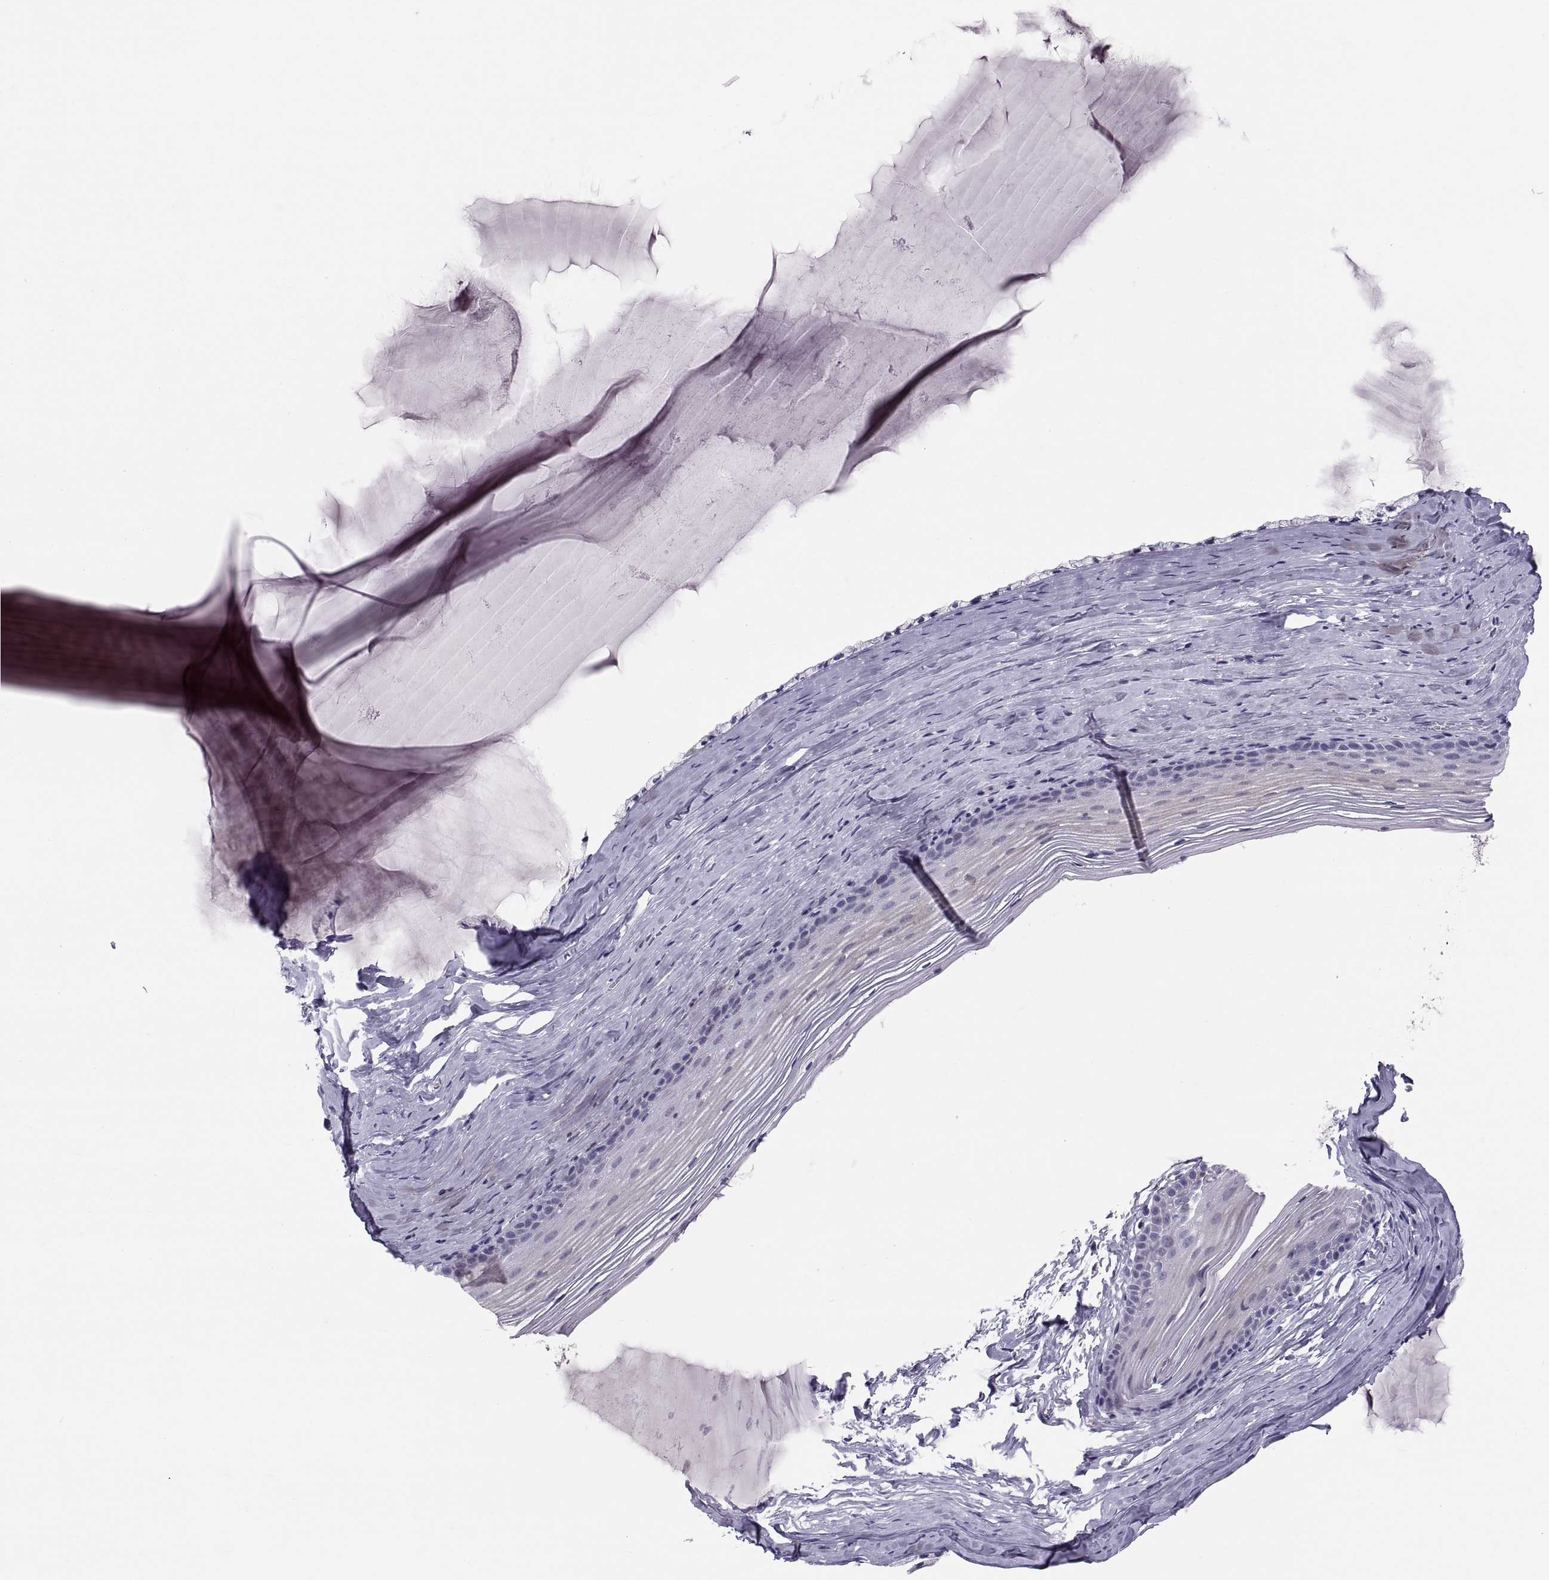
{"staining": {"intensity": "negative", "quantity": "none", "location": "none"}, "tissue": "cervix", "cell_type": "Glandular cells", "image_type": "normal", "snomed": [{"axis": "morphology", "description": "Normal tissue, NOS"}, {"axis": "topography", "description": "Cervix"}], "caption": "An image of cervix stained for a protein shows no brown staining in glandular cells.", "gene": "PTN", "patient": {"sex": "female", "age": 40}}